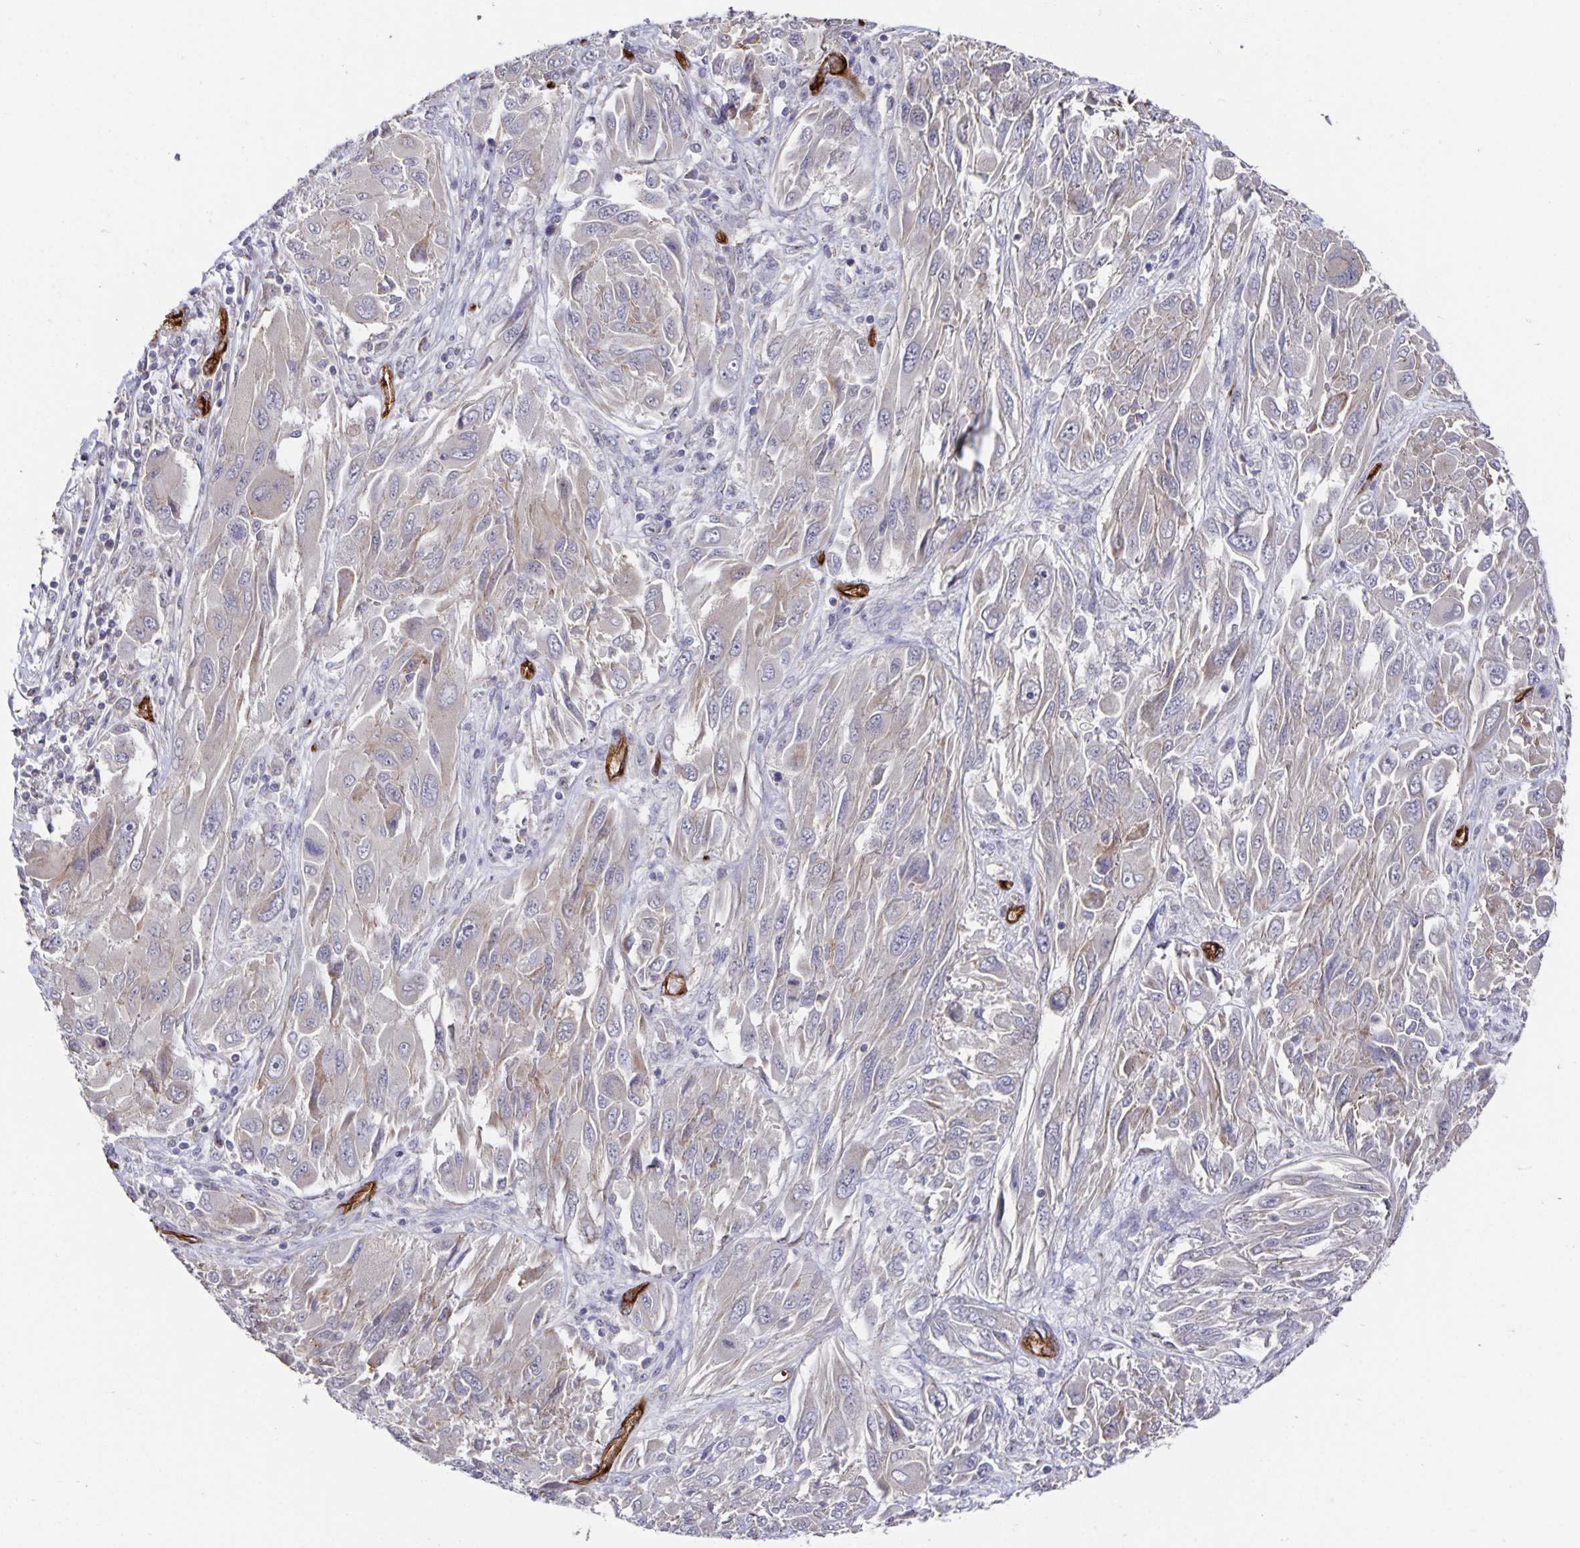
{"staining": {"intensity": "negative", "quantity": "none", "location": "none"}, "tissue": "melanoma", "cell_type": "Tumor cells", "image_type": "cancer", "snomed": [{"axis": "morphology", "description": "Malignant melanoma, NOS"}, {"axis": "topography", "description": "Skin"}], "caption": "A micrograph of malignant melanoma stained for a protein reveals no brown staining in tumor cells. (Brightfield microscopy of DAB (3,3'-diaminobenzidine) immunohistochemistry (IHC) at high magnification).", "gene": "PODXL", "patient": {"sex": "female", "age": 91}}